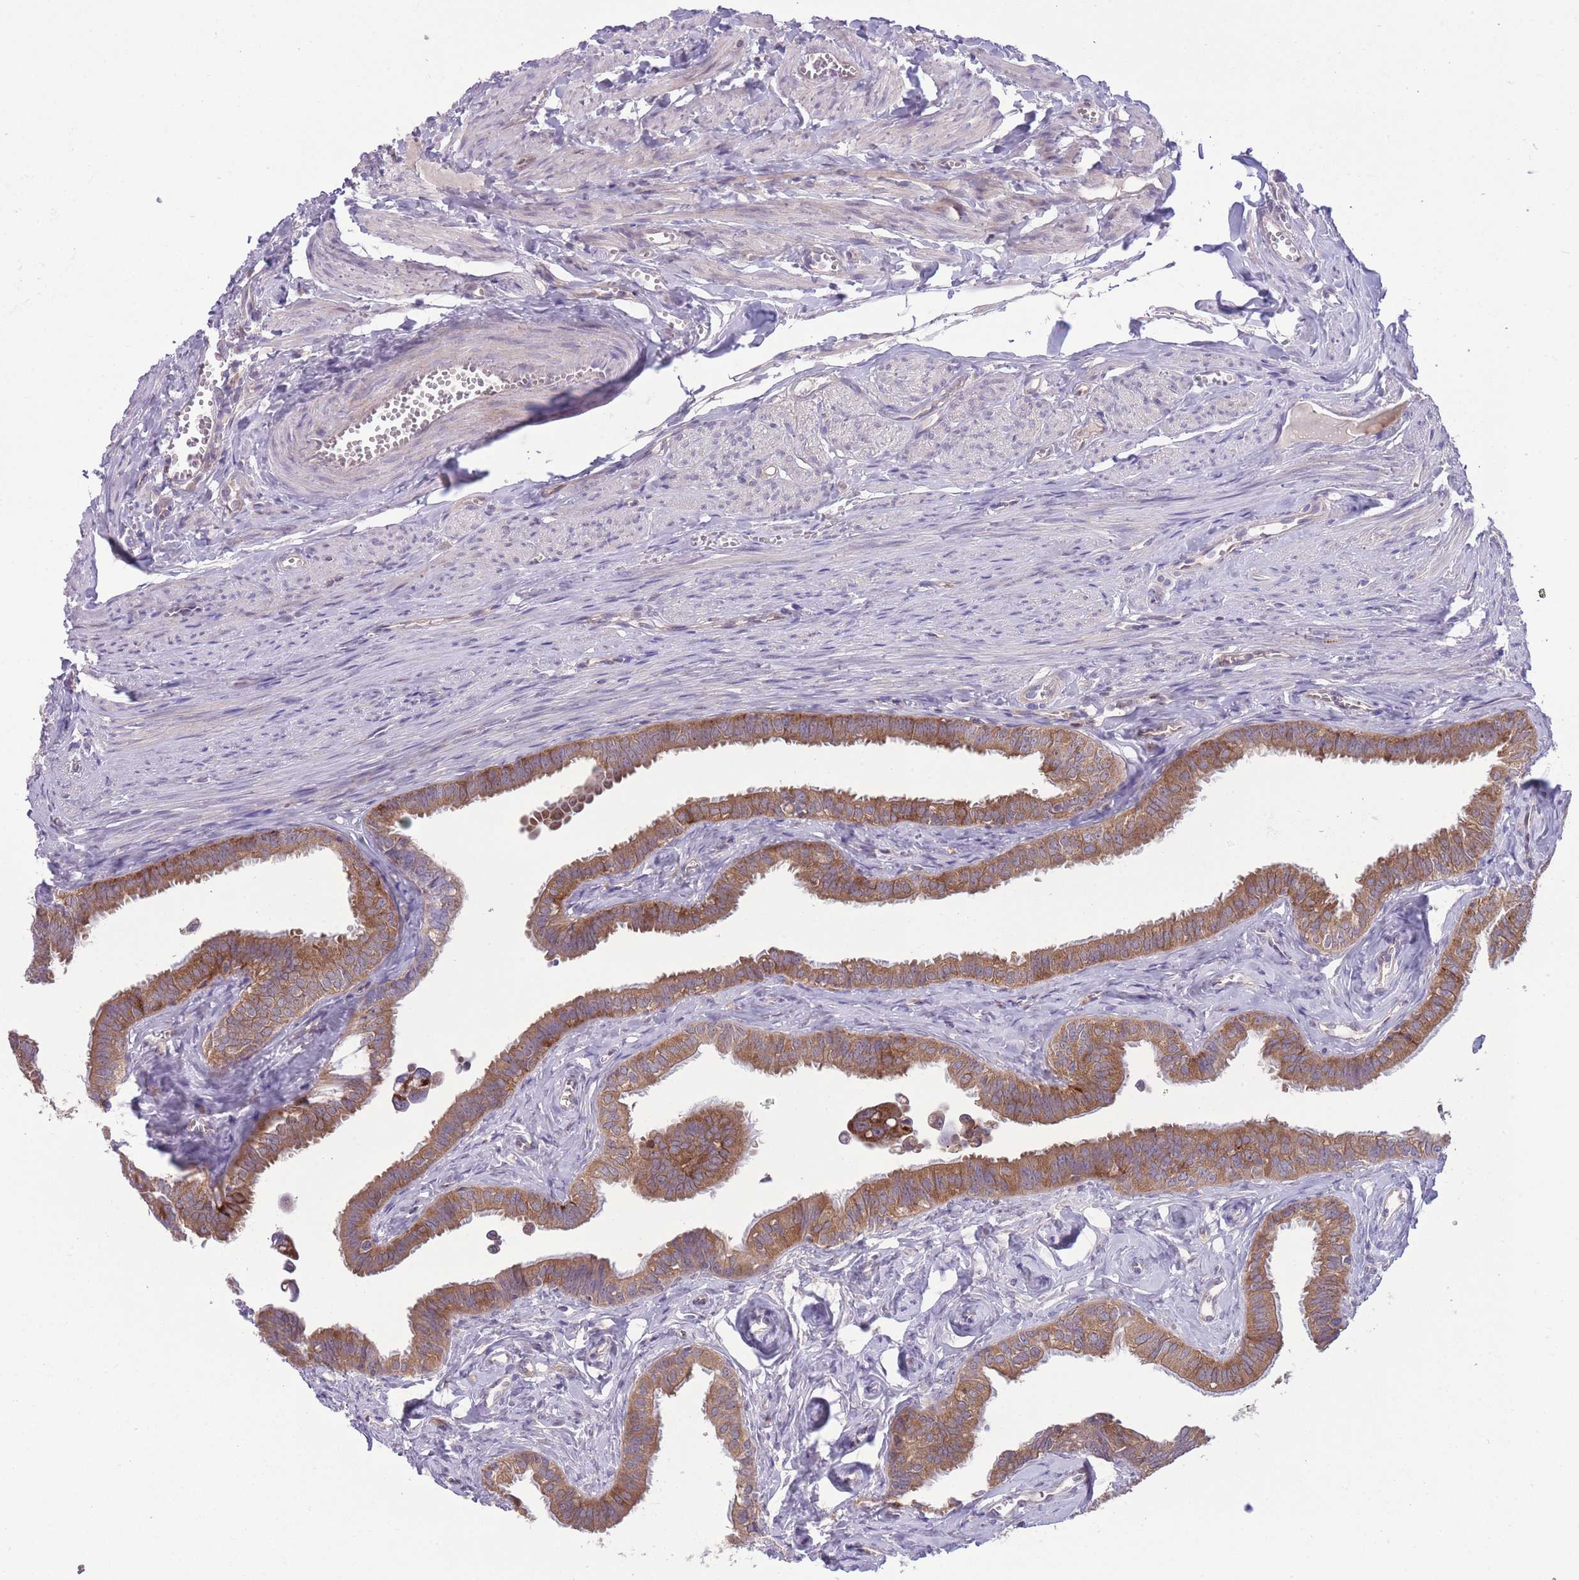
{"staining": {"intensity": "moderate", "quantity": ">75%", "location": "cytoplasmic/membranous"}, "tissue": "fallopian tube", "cell_type": "Glandular cells", "image_type": "normal", "snomed": [{"axis": "morphology", "description": "Normal tissue, NOS"}, {"axis": "morphology", "description": "Carcinoma, NOS"}, {"axis": "topography", "description": "Fallopian tube"}, {"axis": "topography", "description": "Ovary"}], "caption": "Glandular cells demonstrate medium levels of moderate cytoplasmic/membranous positivity in about >75% of cells in unremarkable human fallopian tube. (DAB (3,3'-diaminobenzidine) IHC, brown staining for protein, blue staining for nuclei).", "gene": "CCT6A", "patient": {"sex": "female", "age": 59}}